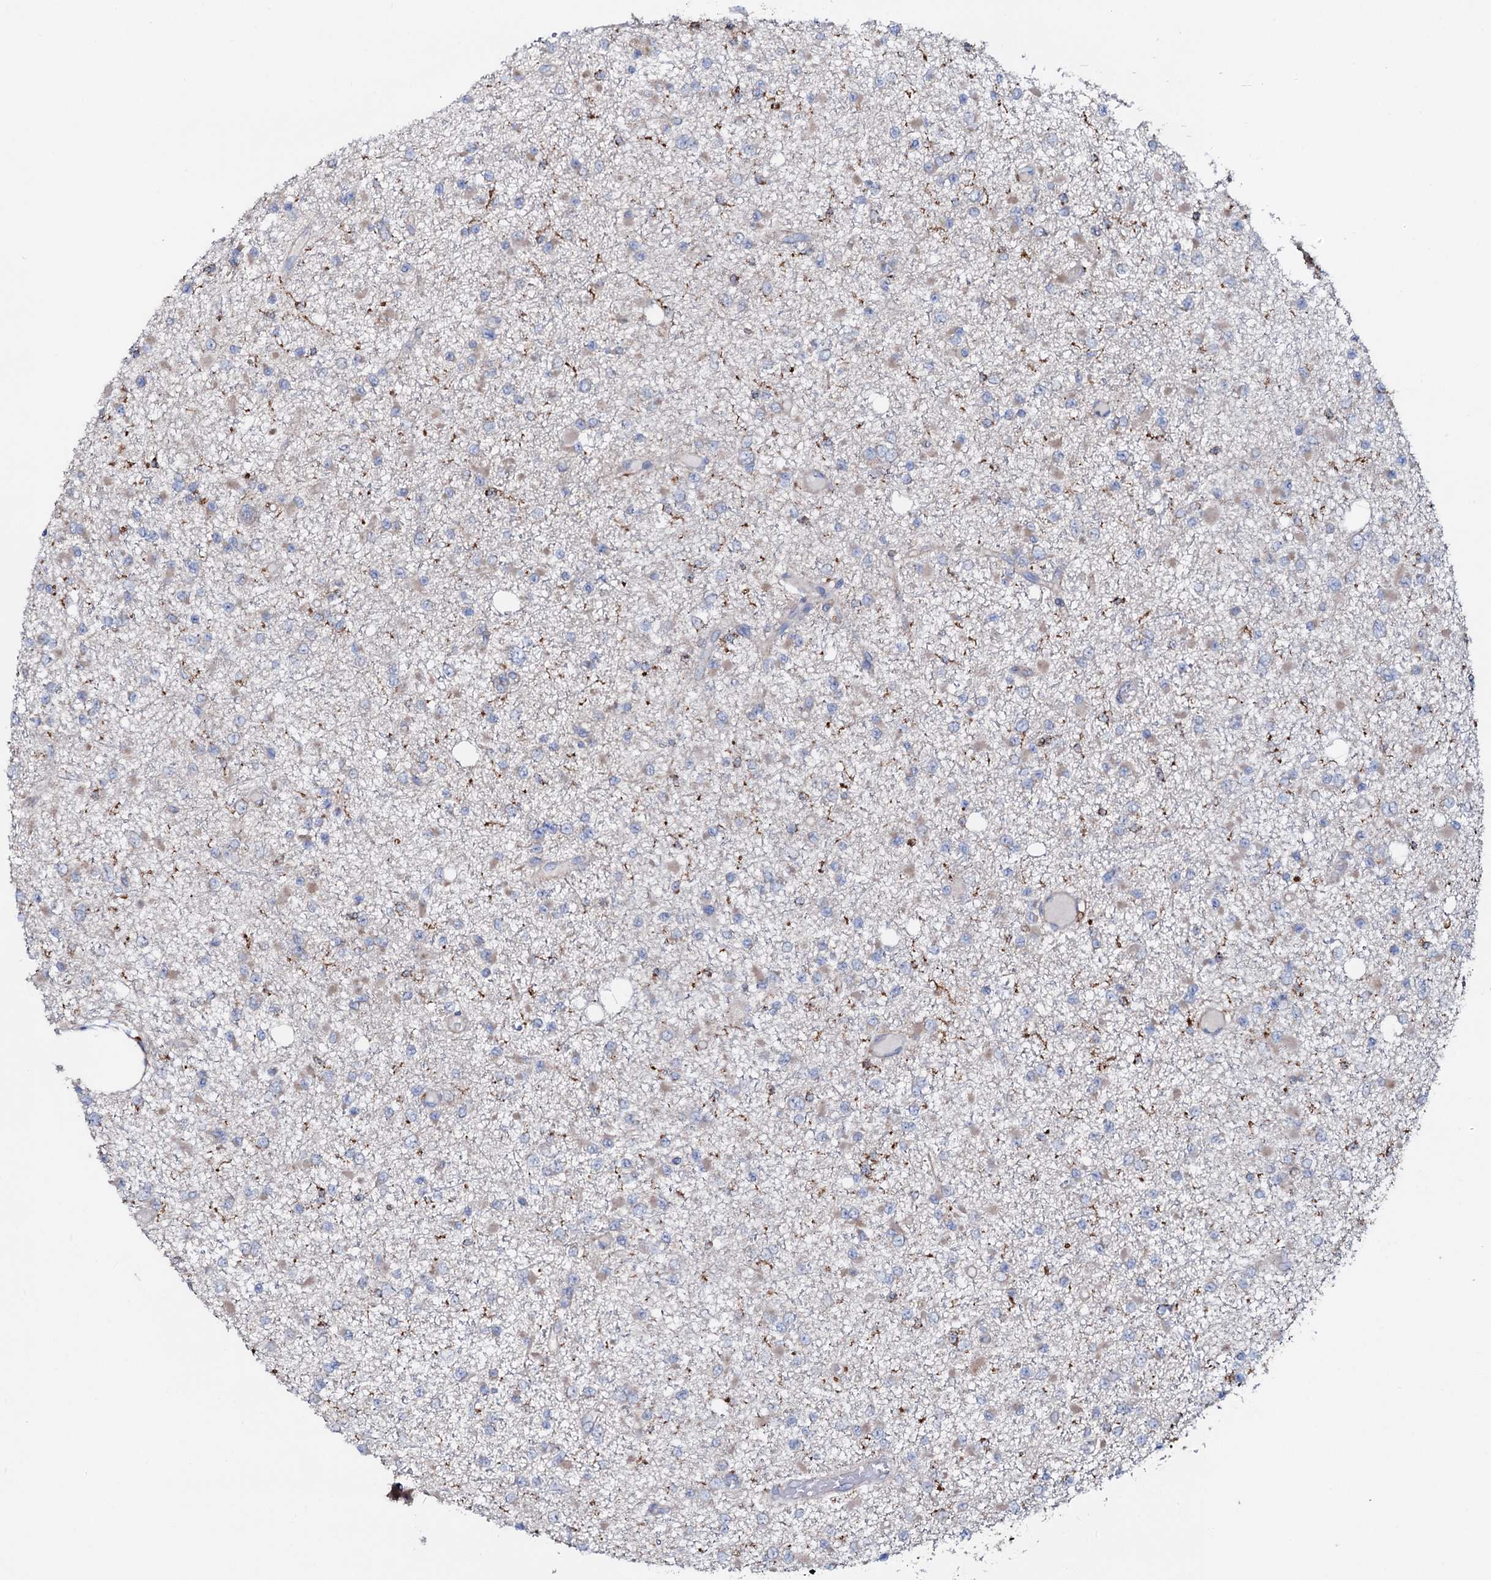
{"staining": {"intensity": "negative", "quantity": "none", "location": "none"}, "tissue": "glioma", "cell_type": "Tumor cells", "image_type": "cancer", "snomed": [{"axis": "morphology", "description": "Glioma, malignant, Low grade"}, {"axis": "topography", "description": "Brain"}], "caption": "DAB immunohistochemical staining of low-grade glioma (malignant) demonstrates no significant positivity in tumor cells.", "gene": "P2RX4", "patient": {"sex": "female", "age": 22}}